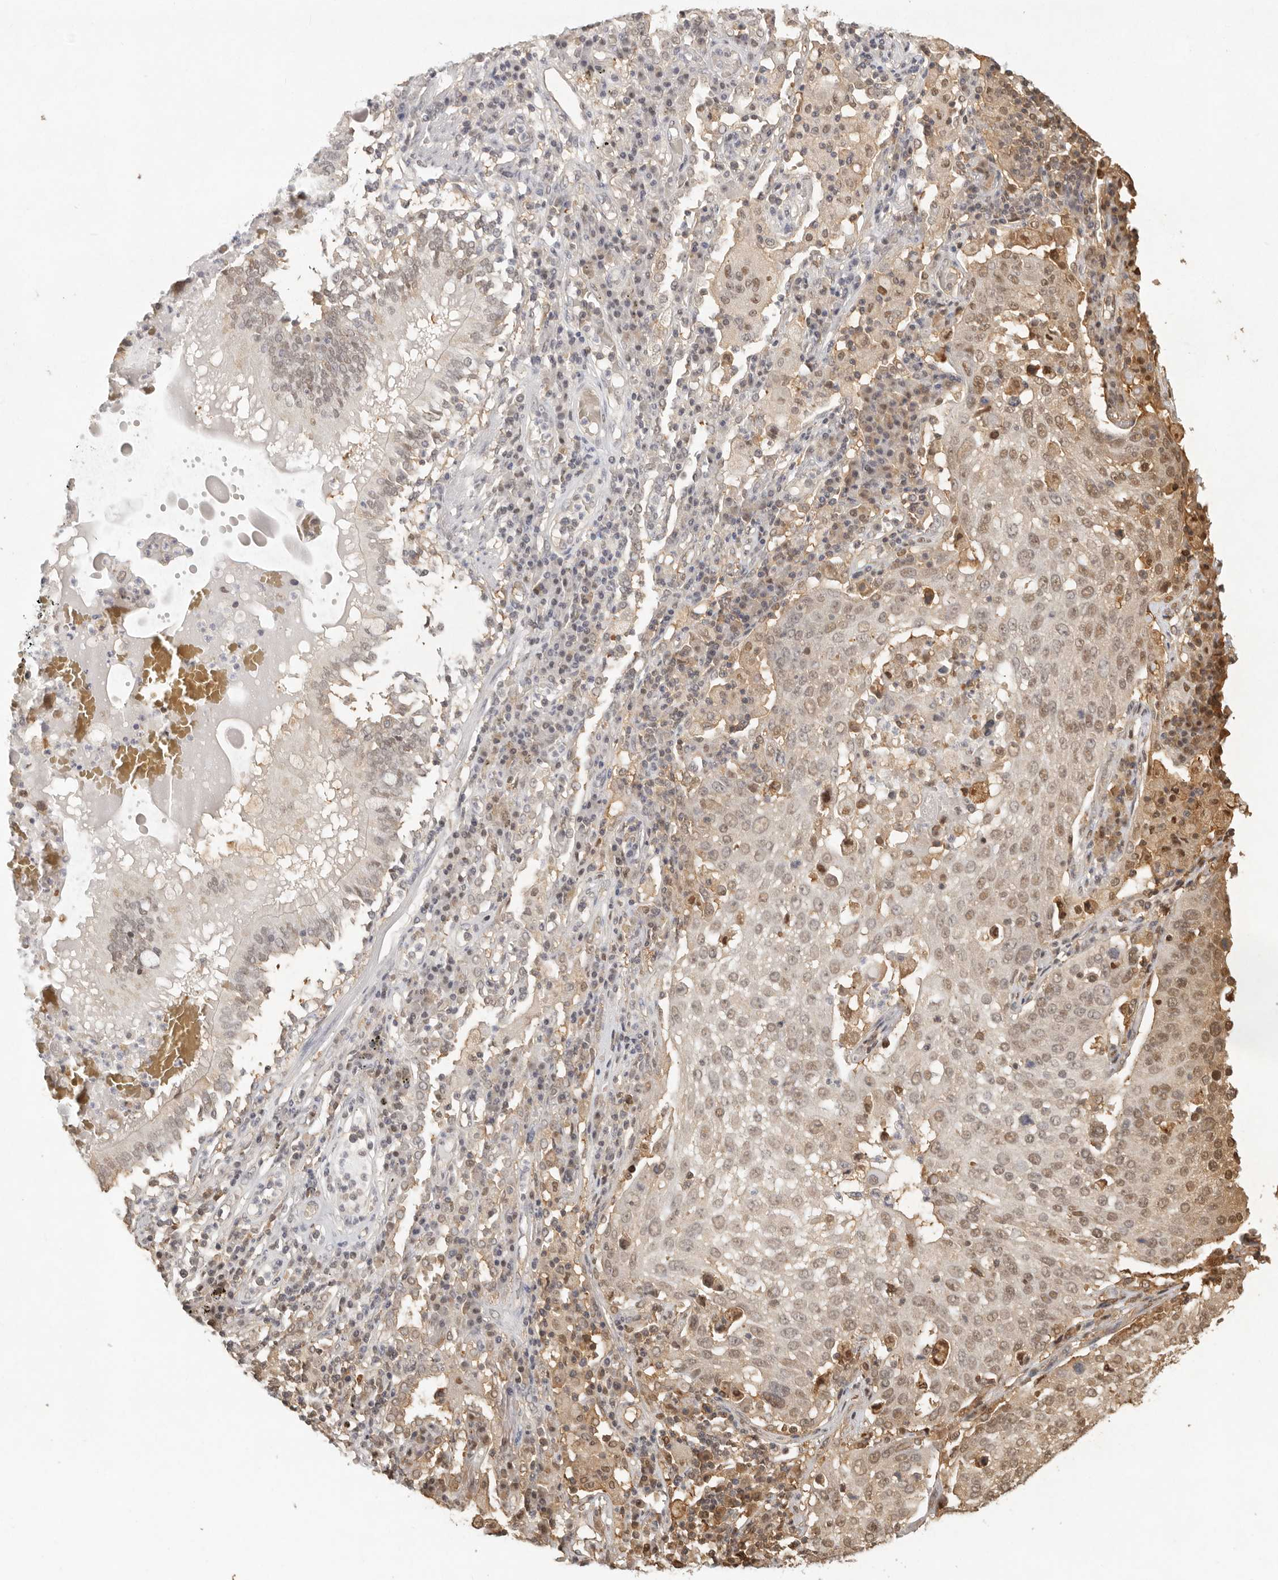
{"staining": {"intensity": "moderate", "quantity": ">75%", "location": "nuclear"}, "tissue": "lung cancer", "cell_type": "Tumor cells", "image_type": "cancer", "snomed": [{"axis": "morphology", "description": "Squamous cell carcinoma, NOS"}, {"axis": "topography", "description": "Lung"}], "caption": "Tumor cells display medium levels of moderate nuclear positivity in approximately >75% of cells in lung cancer (squamous cell carcinoma).", "gene": "PSMA5", "patient": {"sex": "male", "age": 65}}